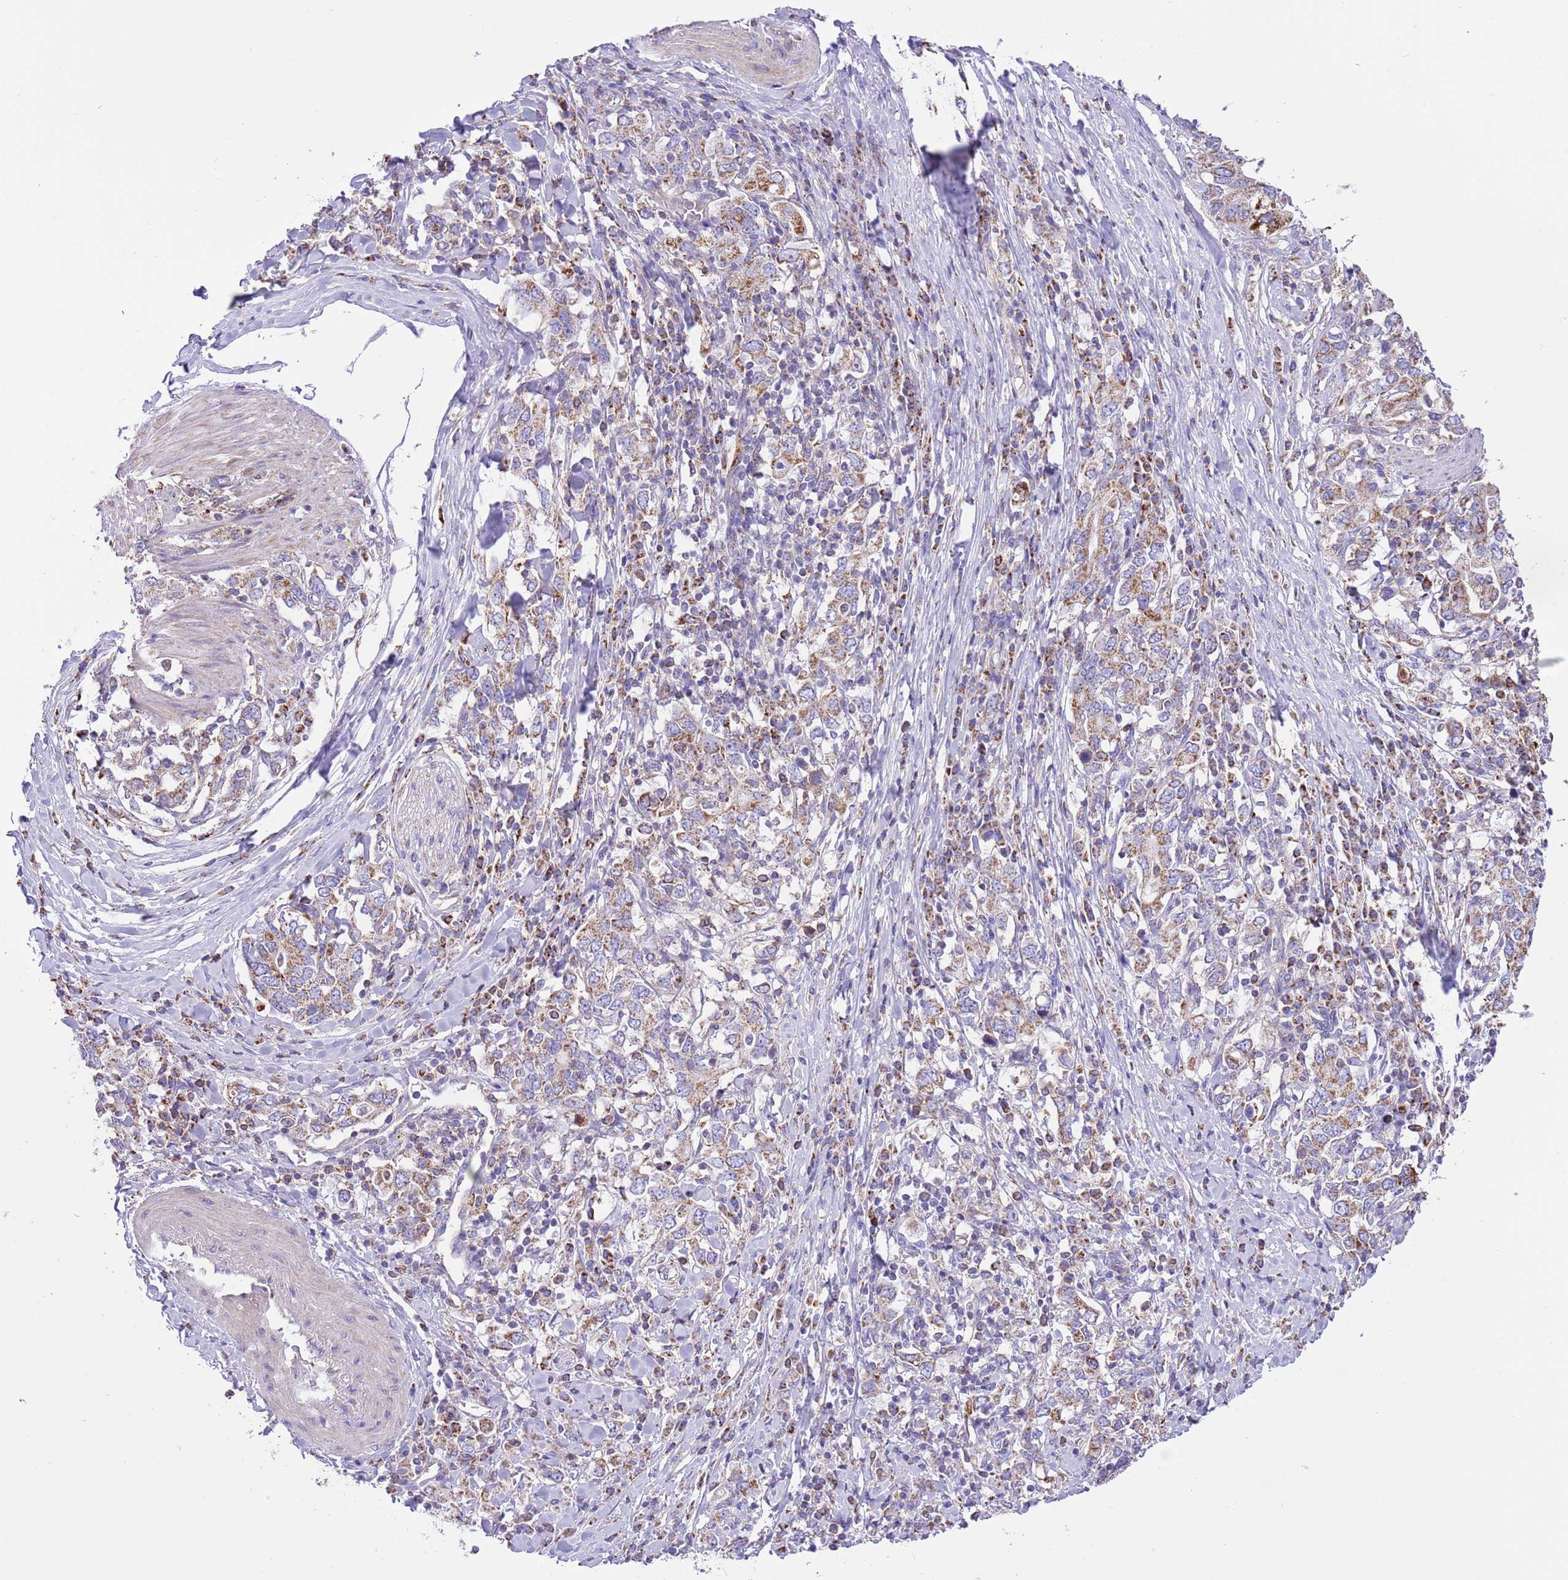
{"staining": {"intensity": "moderate", "quantity": "25%-75%", "location": "cytoplasmic/membranous"}, "tissue": "stomach cancer", "cell_type": "Tumor cells", "image_type": "cancer", "snomed": [{"axis": "morphology", "description": "Adenocarcinoma, NOS"}, {"axis": "topography", "description": "Stomach, upper"}, {"axis": "topography", "description": "Stomach"}], "caption": "A medium amount of moderate cytoplasmic/membranous staining is present in approximately 25%-75% of tumor cells in stomach adenocarcinoma tissue.", "gene": "SS18L2", "patient": {"sex": "male", "age": 62}}